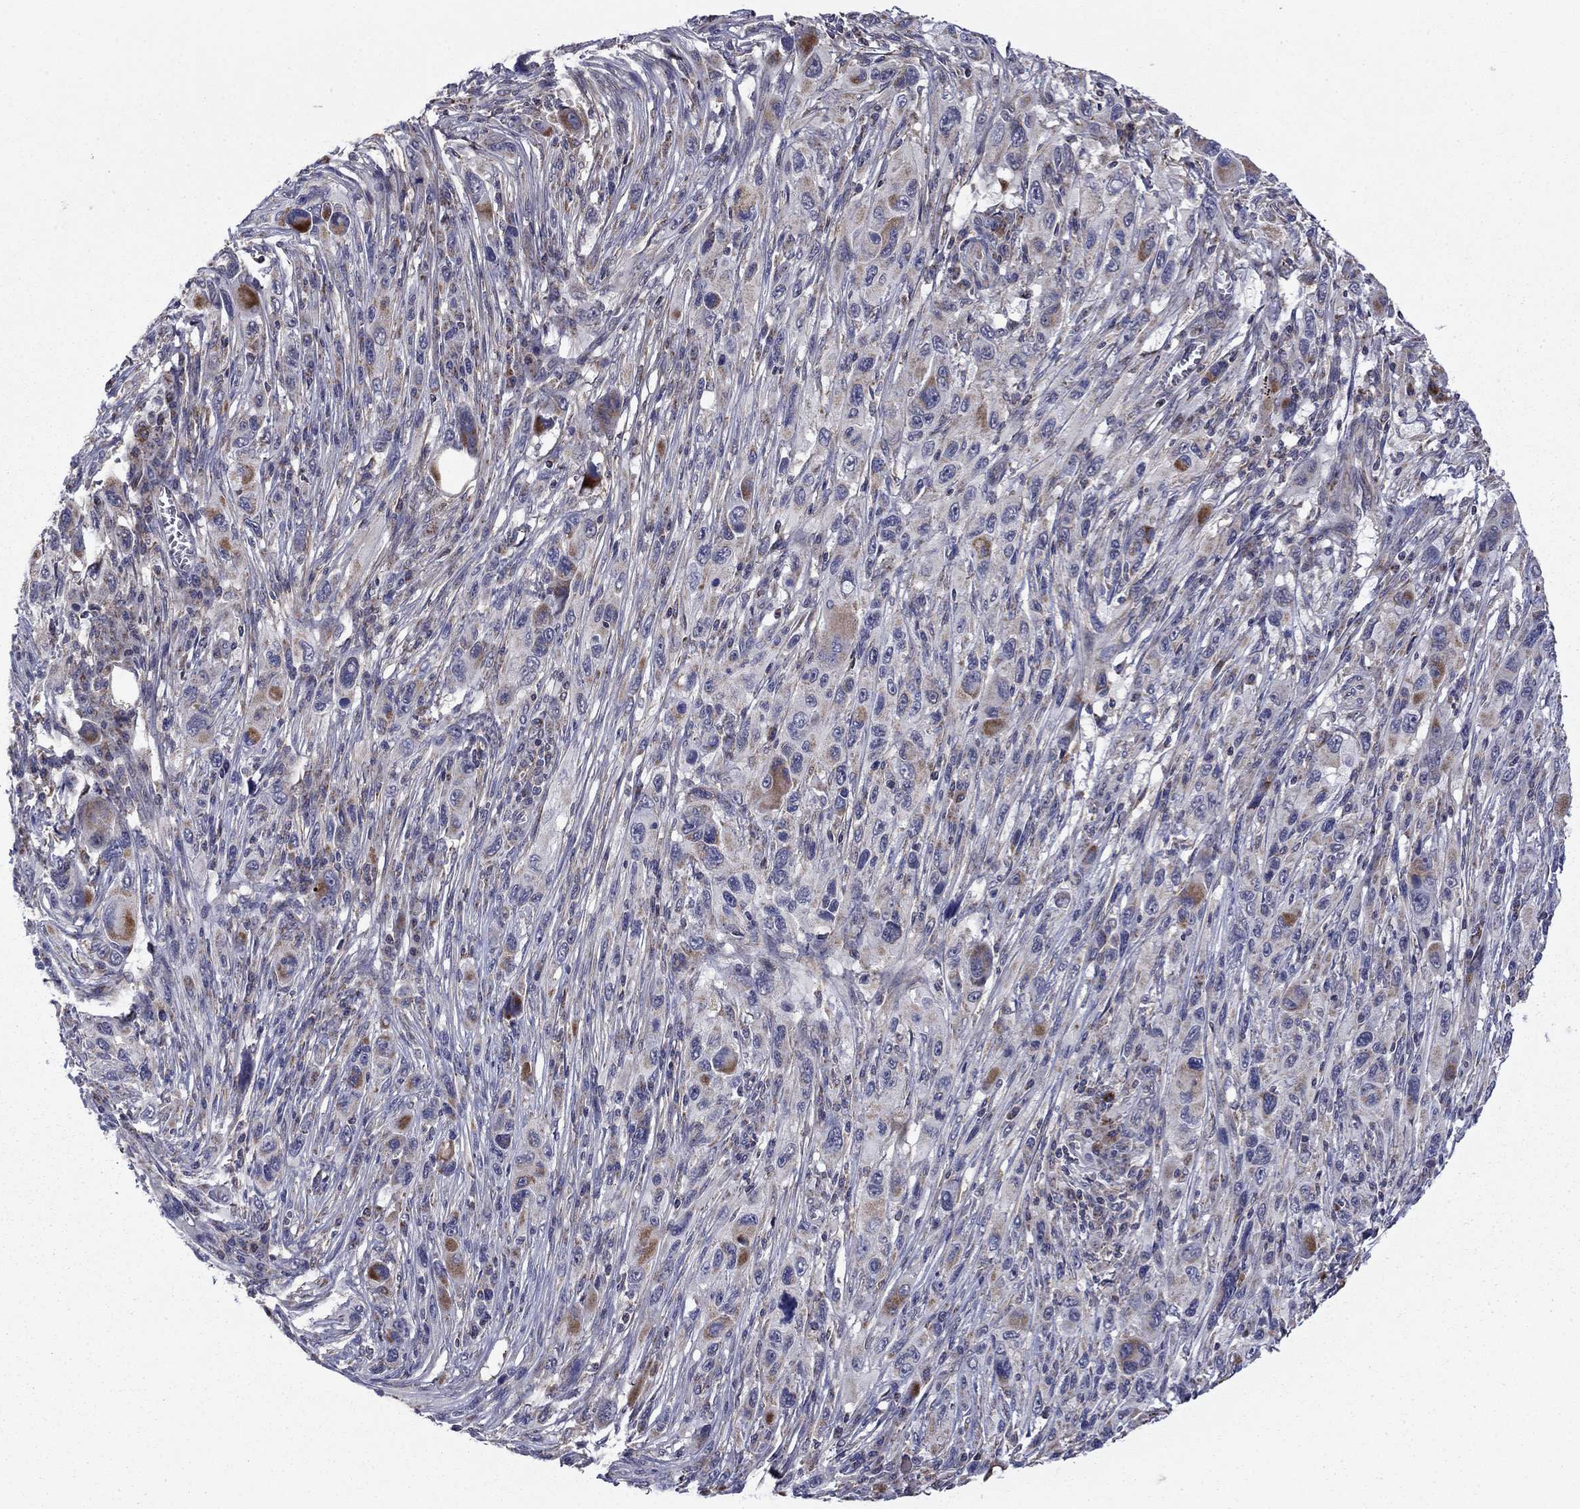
{"staining": {"intensity": "weak", "quantity": "<25%", "location": "cytoplasmic/membranous"}, "tissue": "melanoma", "cell_type": "Tumor cells", "image_type": "cancer", "snomed": [{"axis": "morphology", "description": "Malignant melanoma, NOS"}, {"axis": "topography", "description": "Skin"}], "caption": "Tumor cells show no significant positivity in melanoma. (DAB immunohistochemistry with hematoxylin counter stain).", "gene": "DOP1B", "patient": {"sex": "male", "age": 53}}